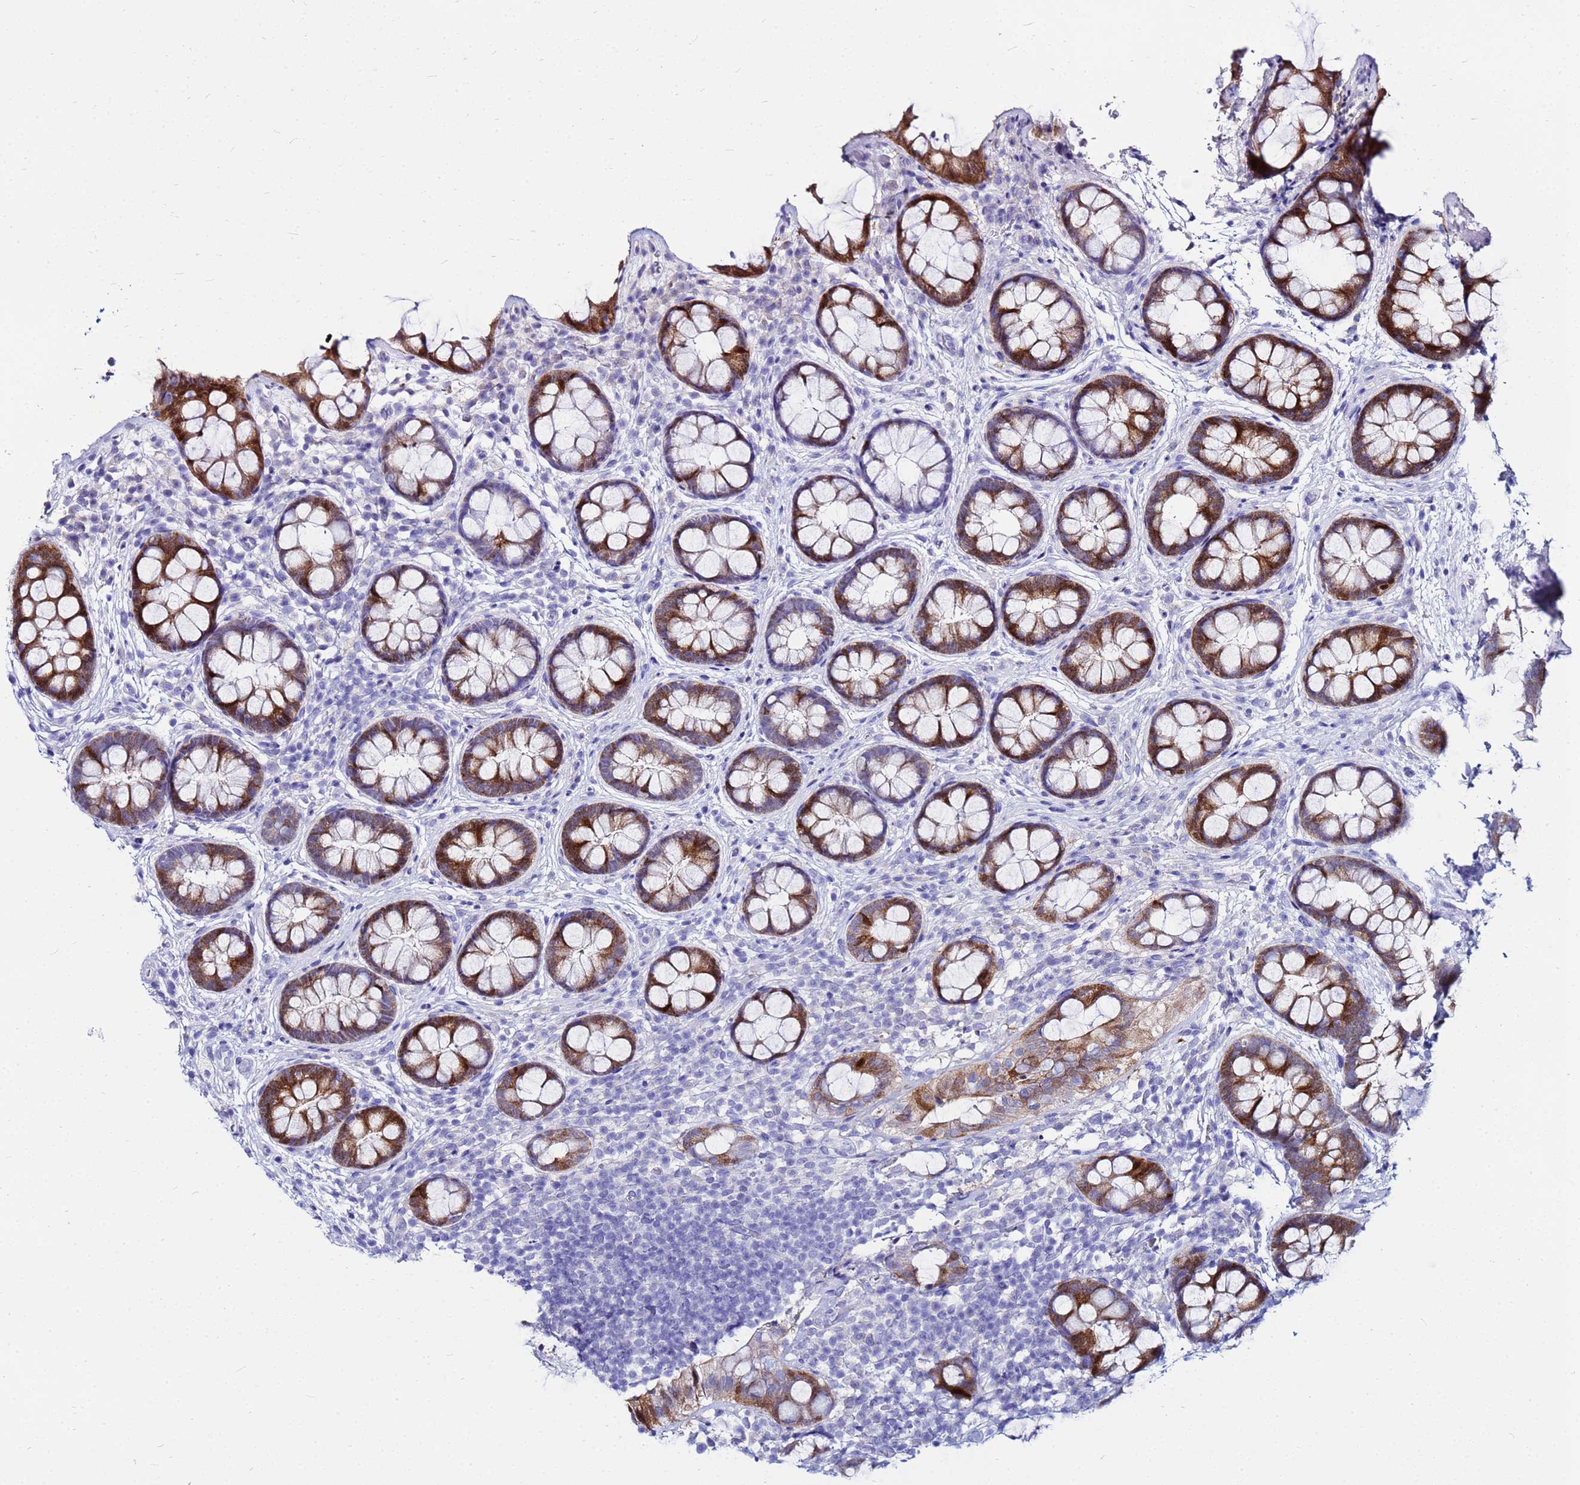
{"staining": {"intensity": "strong", "quantity": "25%-75%", "location": "cytoplasmic/membranous,nuclear"}, "tissue": "rectum", "cell_type": "Glandular cells", "image_type": "normal", "snomed": [{"axis": "morphology", "description": "Normal tissue, NOS"}, {"axis": "topography", "description": "Rectum"}, {"axis": "topography", "description": "Peripheral nerve tissue"}], "caption": "The micrograph exhibits staining of unremarkable rectum, revealing strong cytoplasmic/membranous,nuclear protein expression (brown color) within glandular cells.", "gene": "PPP1R14C", "patient": {"sex": "female", "age": 69}}